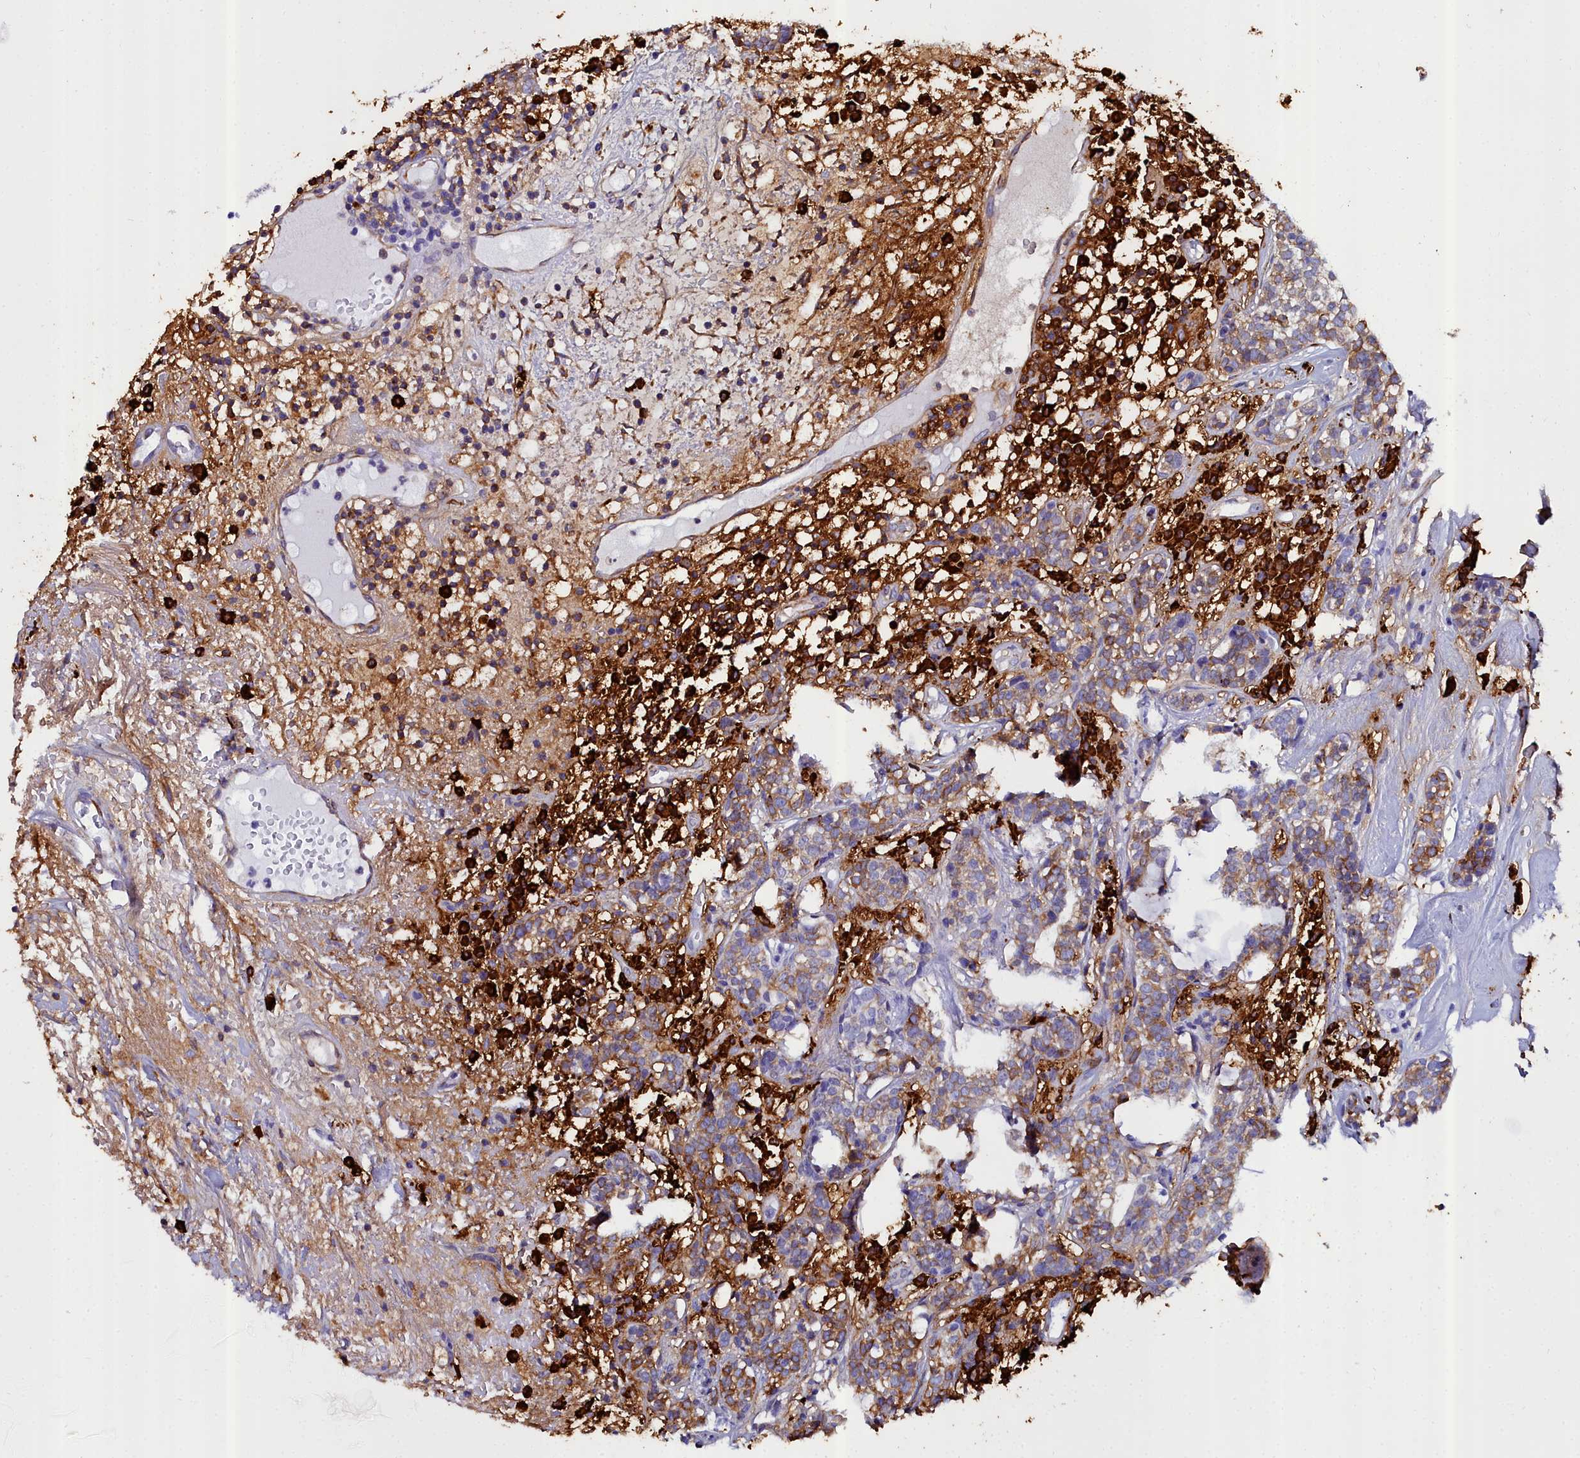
{"staining": {"intensity": "moderate", "quantity": ">75%", "location": "cytoplasmic/membranous"}, "tissue": "head and neck cancer", "cell_type": "Tumor cells", "image_type": "cancer", "snomed": [{"axis": "morphology", "description": "Adenocarcinoma, NOS"}, {"axis": "topography", "description": "Salivary gland"}, {"axis": "topography", "description": "Head-Neck"}], "caption": "A high-resolution image shows immunohistochemistry (IHC) staining of adenocarcinoma (head and neck), which shows moderate cytoplasmic/membranous positivity in approximately >75% of tumor cells.", "gene": "TXNDC5", "patient": {"sex": "female", "age": 65}}